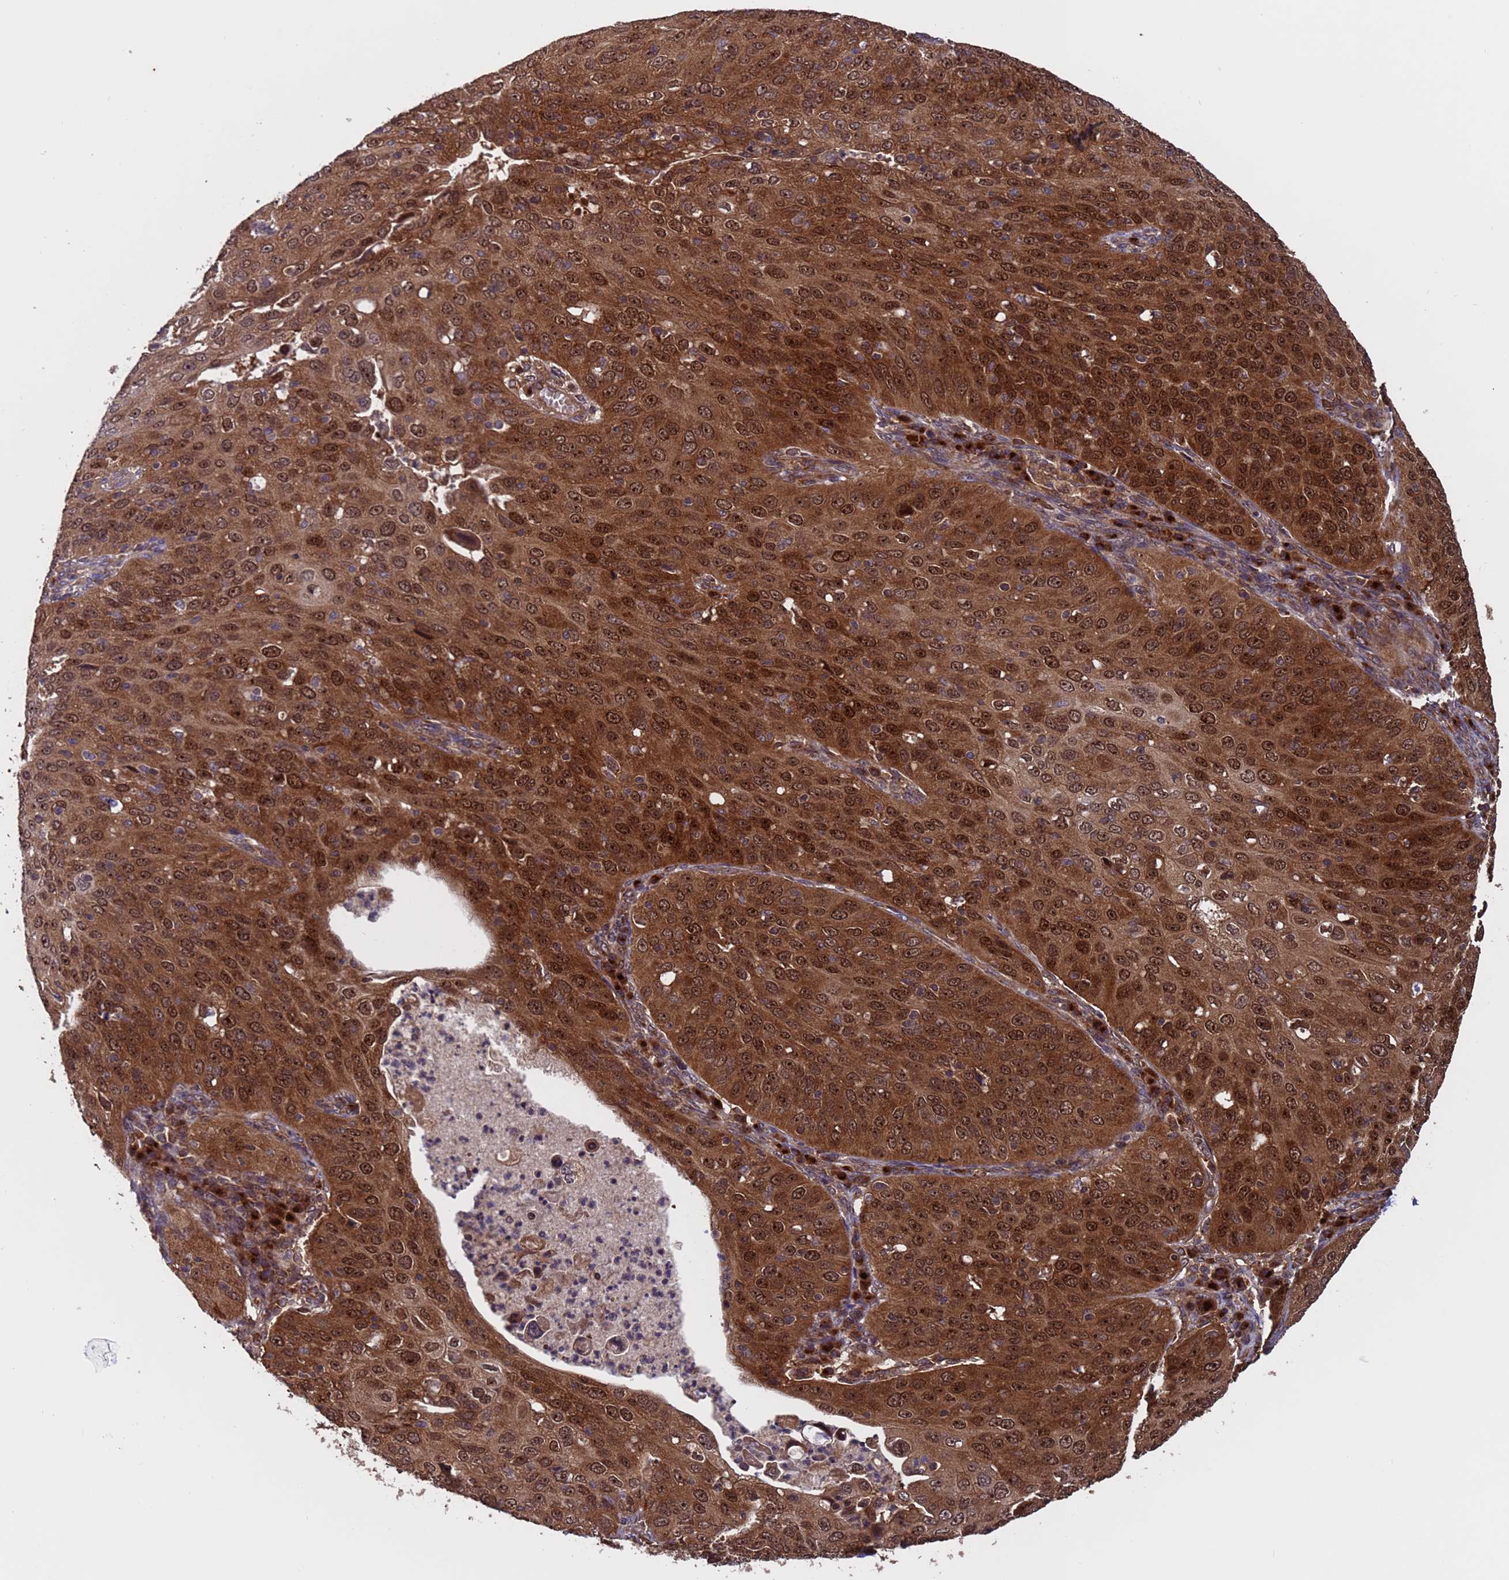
{"staining": {"intensity": "strong", "quantity": ">75%", "location": "cytoplasmic/membranous,nuclear"}, "tissue": "cervical cancer", "cell_type": "Tumor cells", "image_type": "cancer", "snomed": [{"axis": "morphology", "description": "Squamous cell carcinoma, NOS"}, {"axis": "topography", "description": "Cervix"}], "caption": "Protein expression analysis of human cervical squamous cell carcinoma reveals strong cytoplasmic/membranous and nuclear staining in approximately >75% of tumor cells.", "gene": "TSR3", "patient": {"sex": "female", "age": 36}}